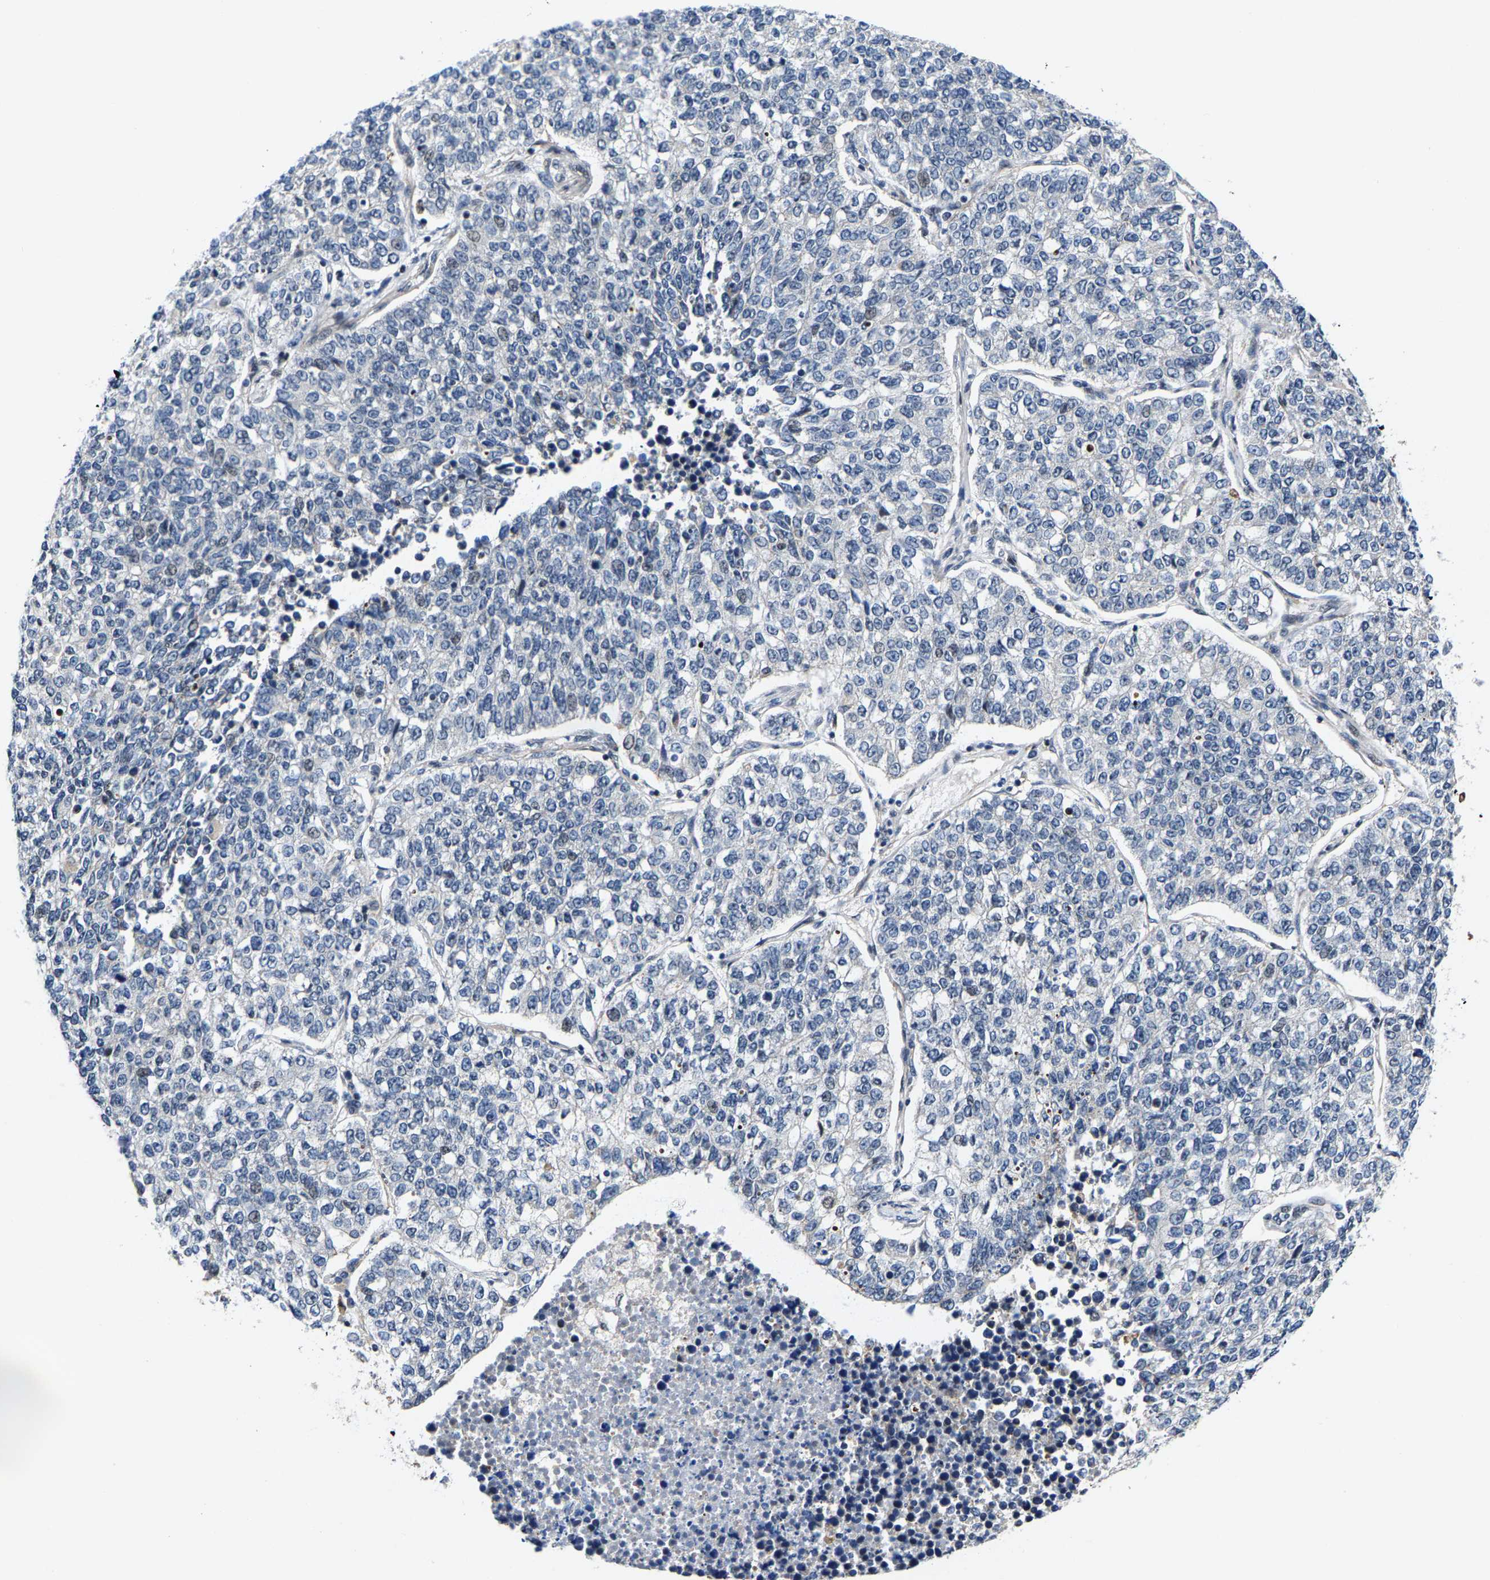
{"staining": {"intensity": "negative", "quantity": "none", "location": "none"}, "tissue": "lung cancer", "cell_type": "Tumor cells", "image_type": "cancer", "snomed": [{"axis": "morphology", "description": "Adenocarcinoma, NOS"}, {"axis": "topography", "description": "Lung"}], "caption": "IHC photomicrograph of neoplastic tissue: lung adenocarcinoma stained with DAB demonstrates no significant protein positivity in tumor cells. Nuclei are stained in blue.", "gene": "GTPBP10", "patient": {"sex": "male", "age": 49}}